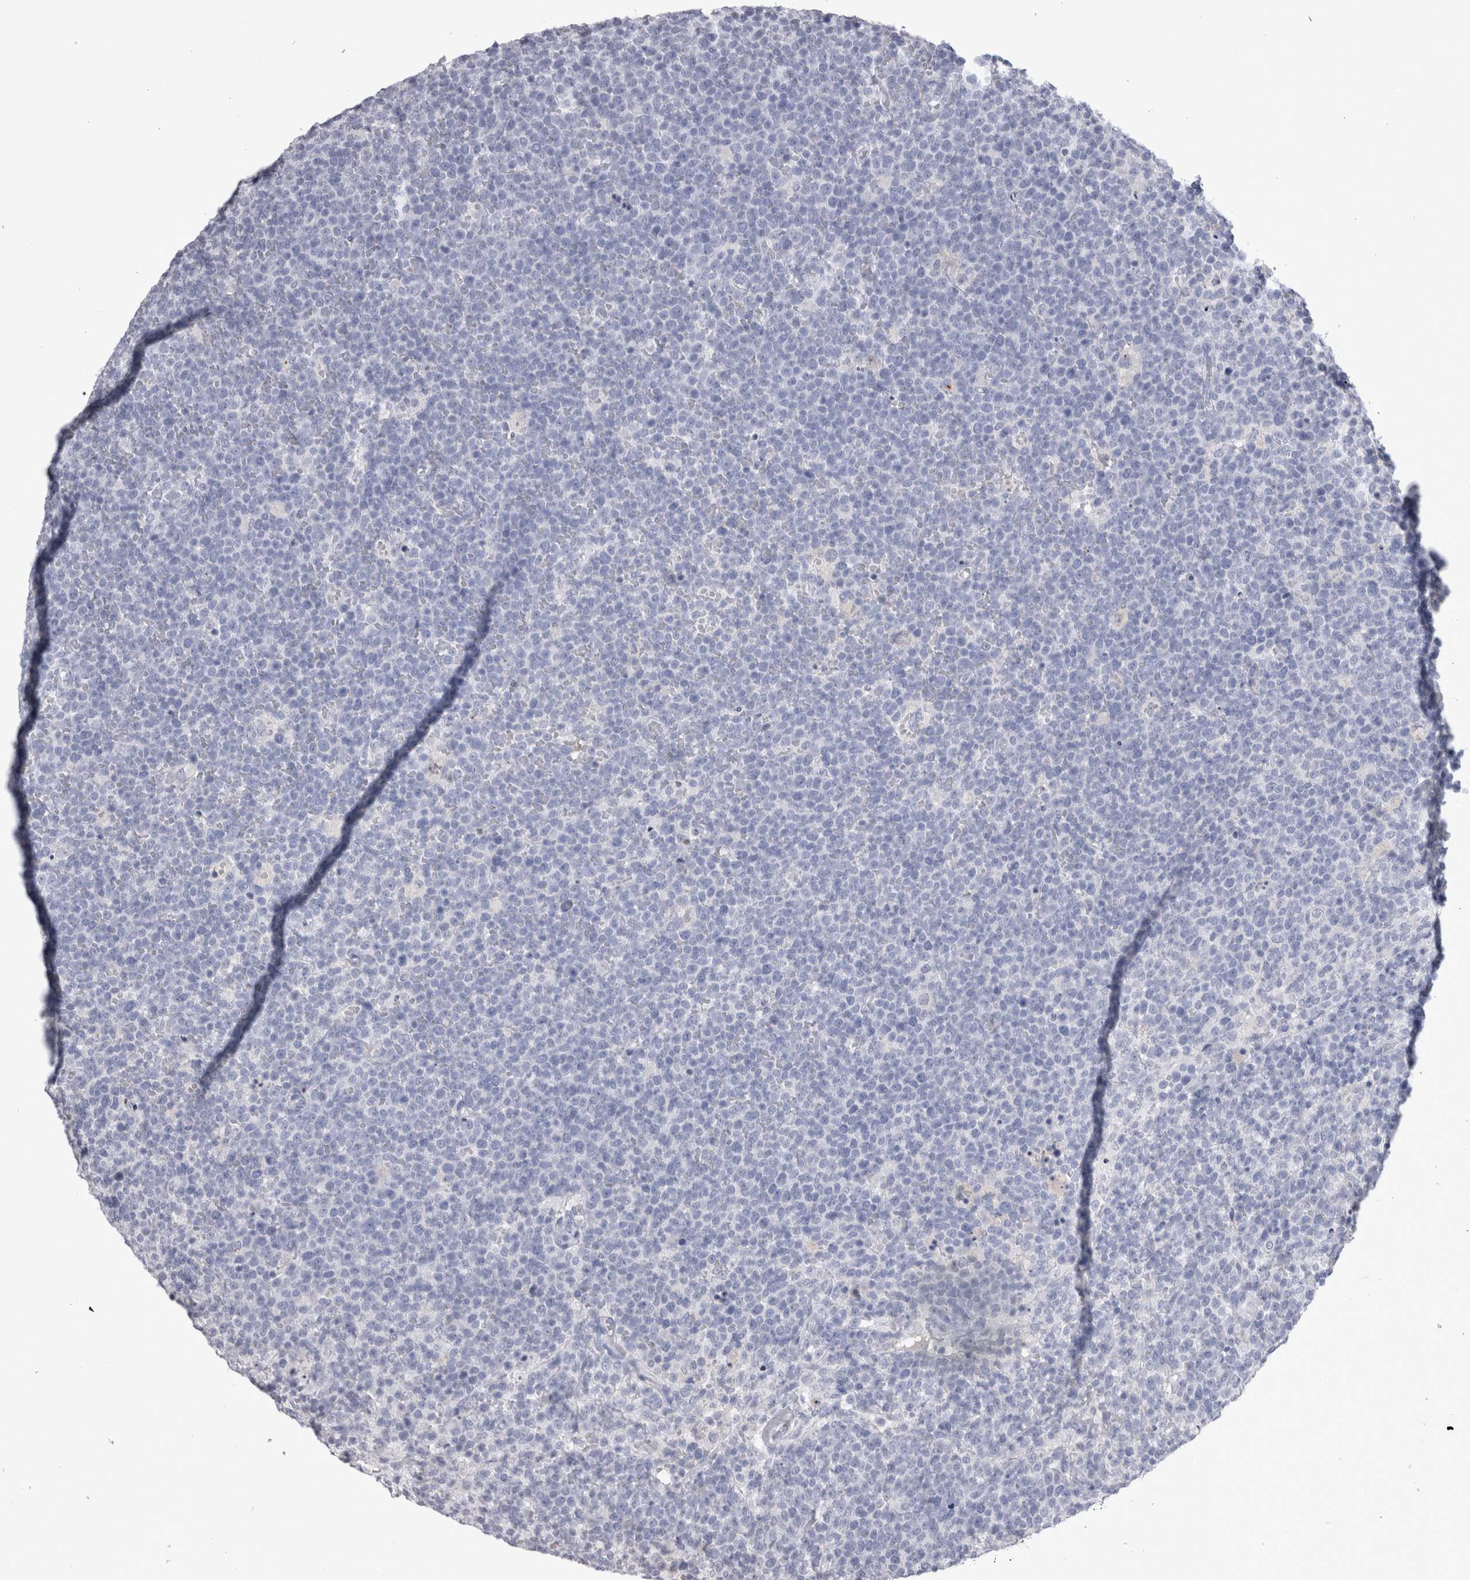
{"staining": {"intensity": "negative", "quantity": "none", "location": "none"}, "tissue": "lymphoma", "cell_type": "Tumor cells", "image_type": "cancer", "snomed": [{"axis": "morphology", "description": "Malignant lymphoma, non-Hodgkin's type, High grade"}, {"axis": "topography", "description": "Lymph node"}], "caption": "High-grade malignant lymphoma, non-Hodgkin's type was stained to show a protein in brown. There is no significant positivity in tumor cells.", "gene": "ADAM2", "patient": {"sex": "male", "age": 61}}